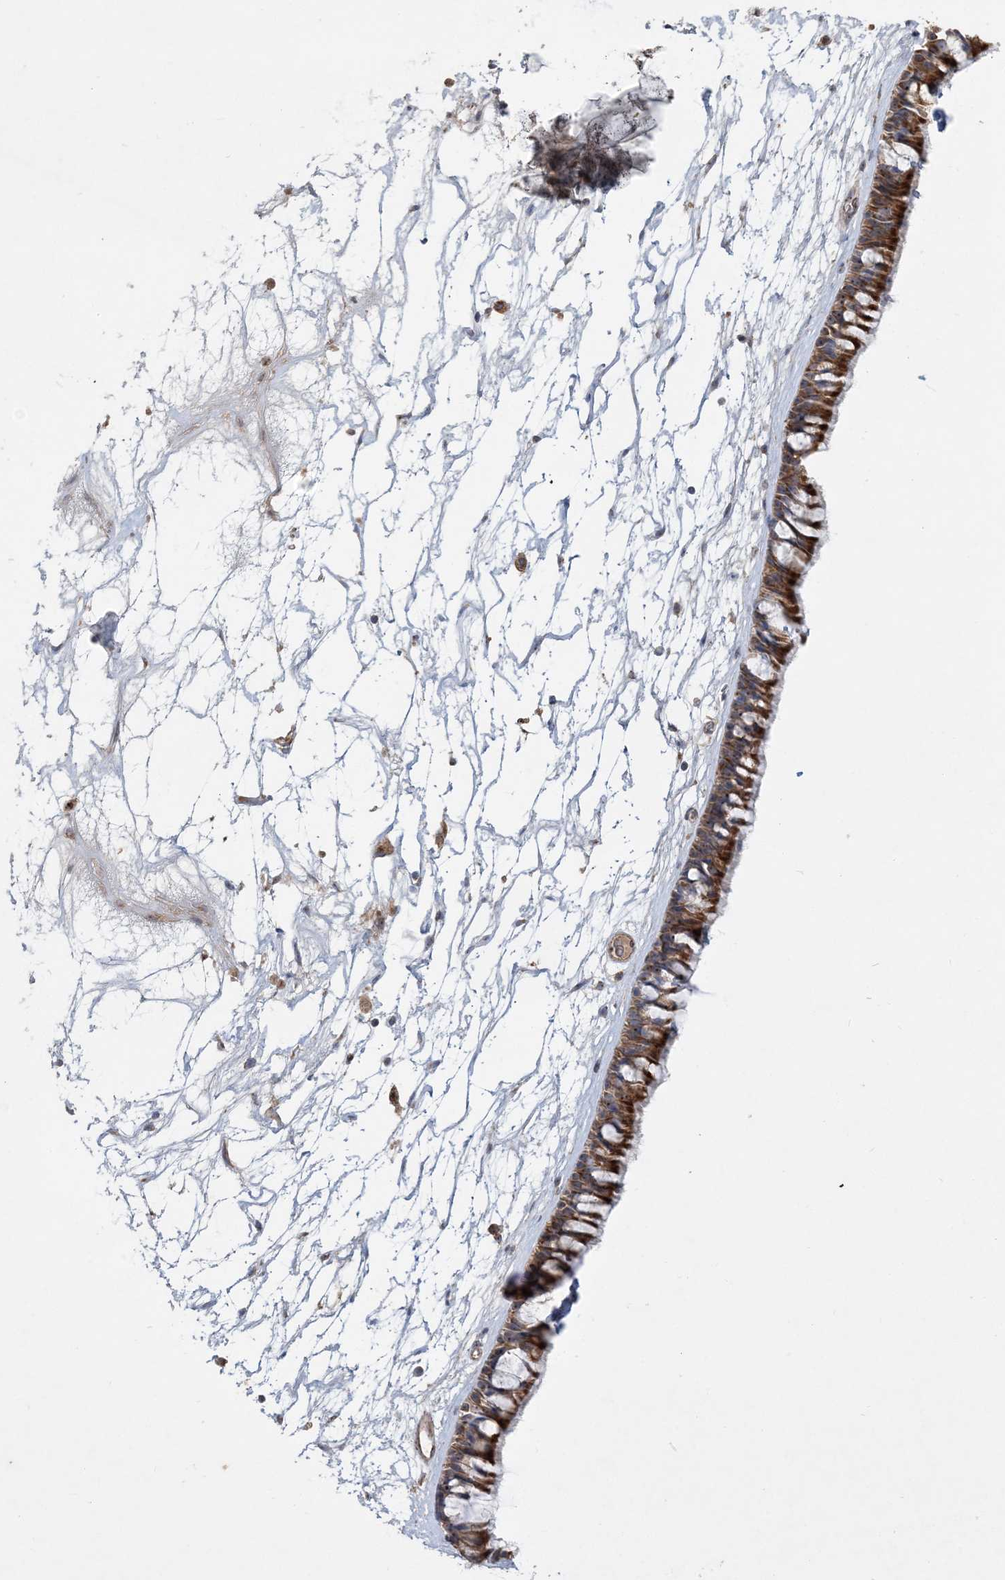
{"staining": {"intensity": "strong", "quantity": ">75%", "location": "cytoplasmic/membranous"}, "tissue": "nasopharynx", "cell_type": "Respiratory epithelial cells", "image_type": "normal", "snomed": [{"axis": "morphology", "description": "Normal tissue, NOS"}, {"axis": "topography", "description": "Nasopharynx"}], "caption": "Unremarkable nasopharynx displays strong cytoplasmic/membranous expression in approximately >75% of respiratory epithelial cells, visualized by immunohistochemistry.", "gene": "FEZ2", "patient": {"sex": "male", "age": 64}}